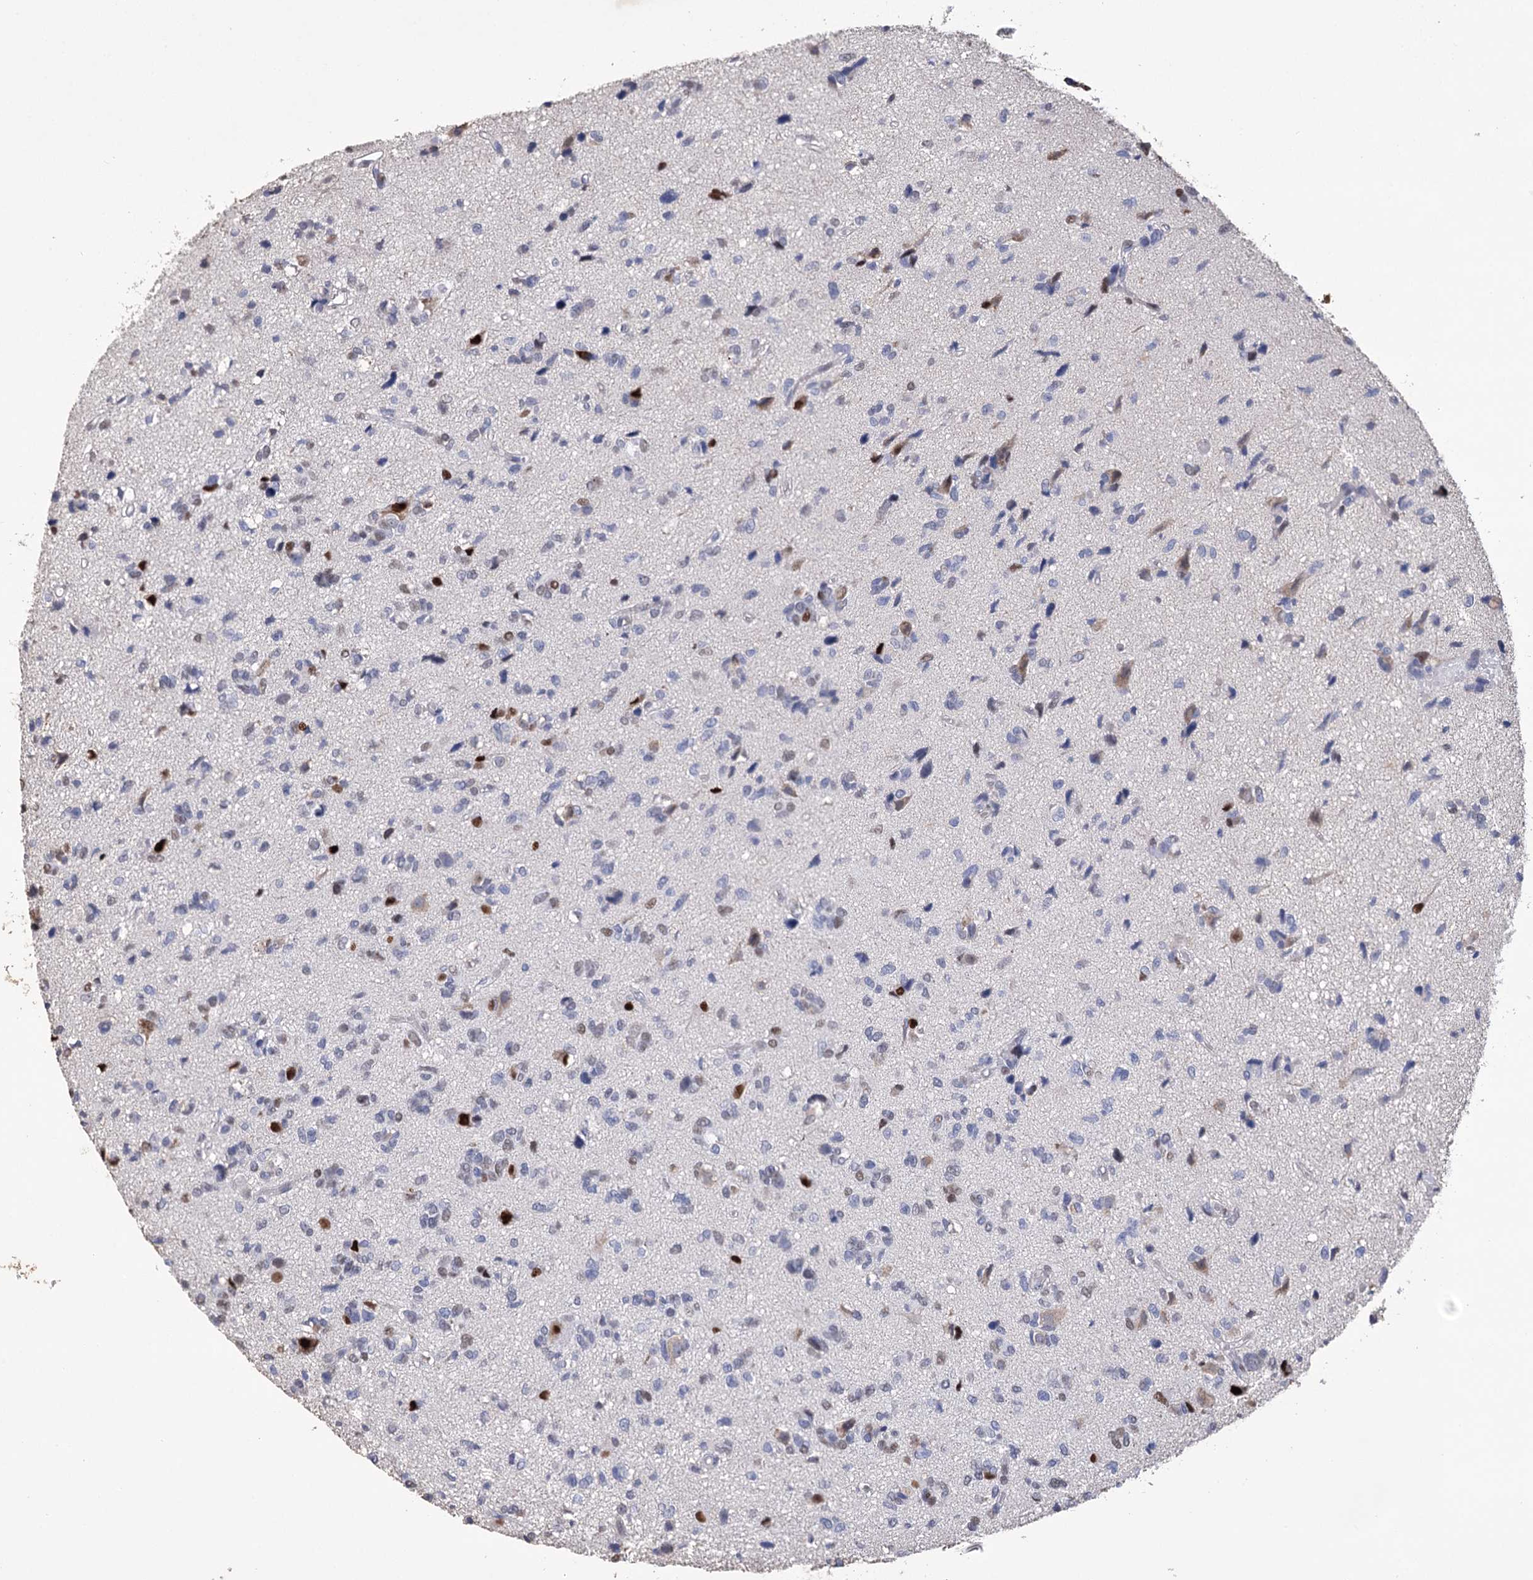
{"staining": {"intensity": "moderate", "quantity": "<25%", "location": "nuclear"}, "tissue": "glioma", "cell_type": "Tumor cells", "image_type": "cancer", "snomed": [{"axis": "morphology", "description": "Glioma, malignant, High grade"}, {"axis": "topography", "description": "Brain"}], "caption": "Malignant glioma (high-grade) tissue shows moderate nuclear positivity in about <25% of tumor cells", "gene": "NFU1", "patient": {"sex": "female", "age": 59}}